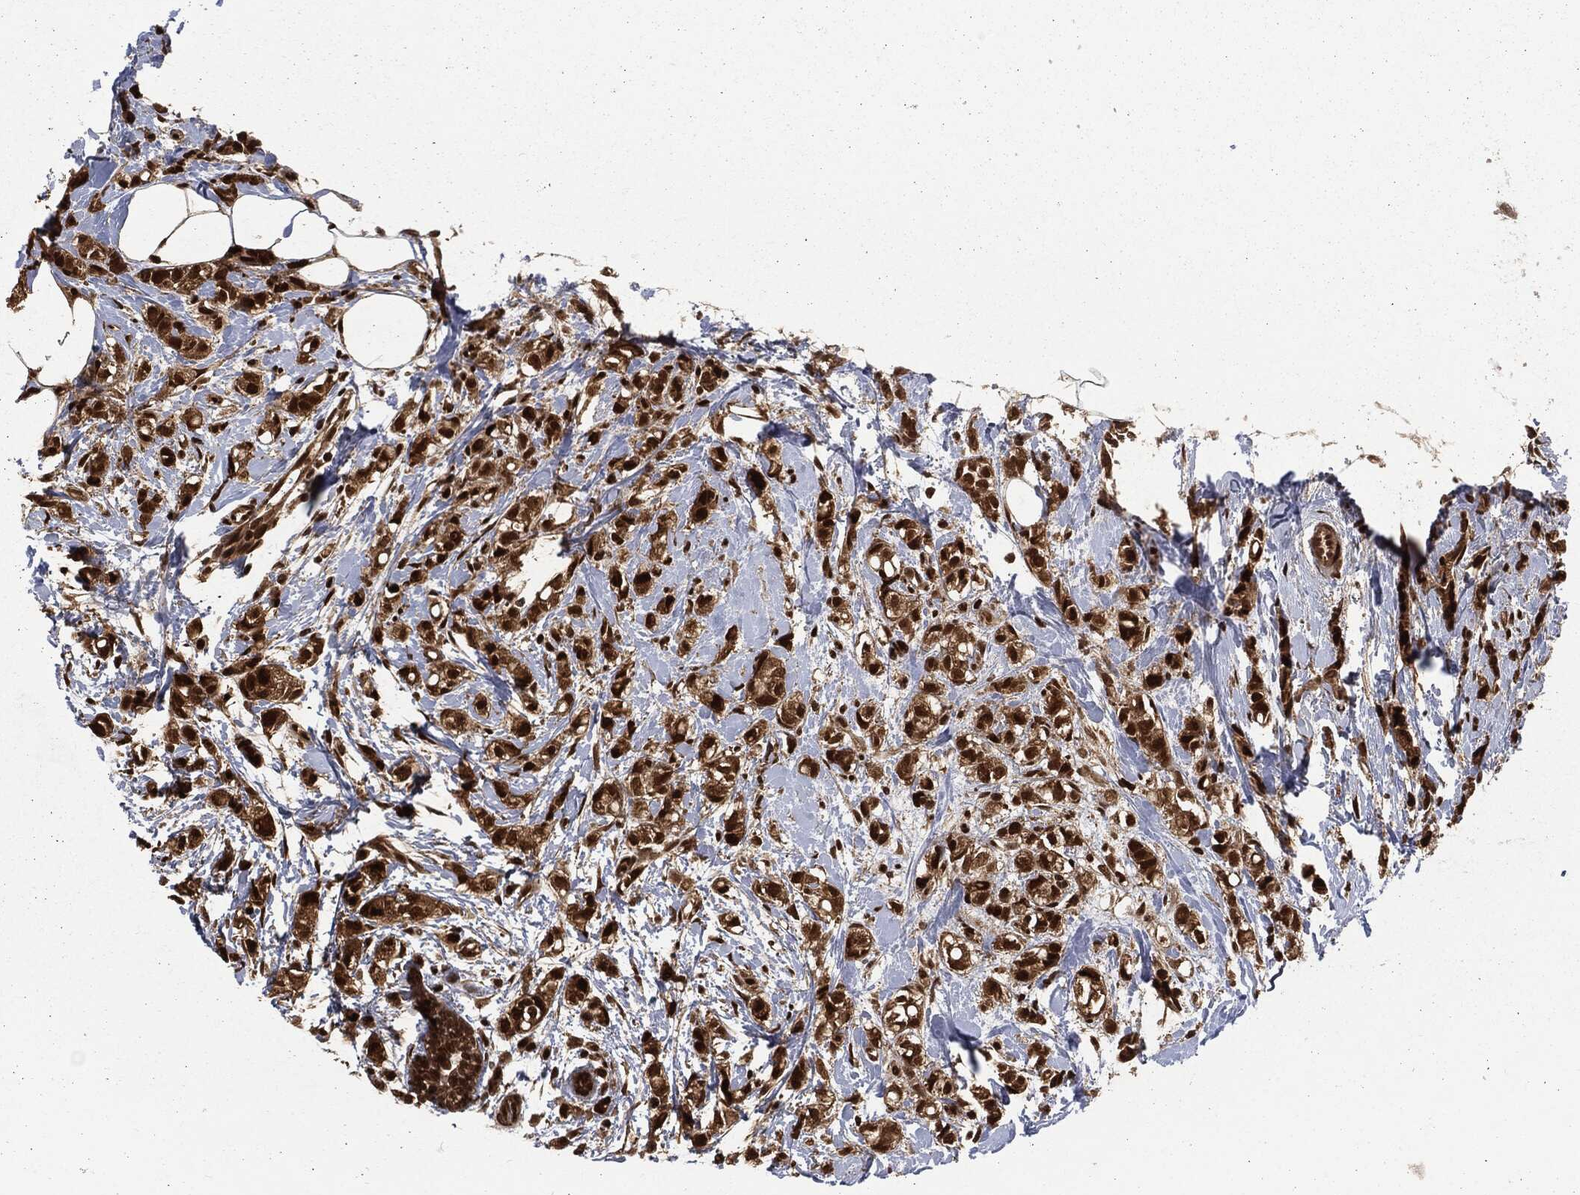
{"staining": {"intensity": "strong", "quantity": "25%-75%", "location": "cytoplasmic/membranous,nuclear"}, "tissue": "breast cancer", "cell_type": "Tumor cells", "image_type": "cancer", "snomed": [{"axis": "morphology", "description": "Normal tissue, NOS"}, {"axis": "morphology", "description": "Duct carcinoma"}, {"axis": "topography", "description": "Breast"}], "caption": "Protein expression analysis of human intraductal carcinoma (breast) reveals strong cytoplasmic/membranous and nuclear expression in about 25%-75% of tumor cells.", "gene": "NGRN", "patient": {"sex": "female", "age": 44}}